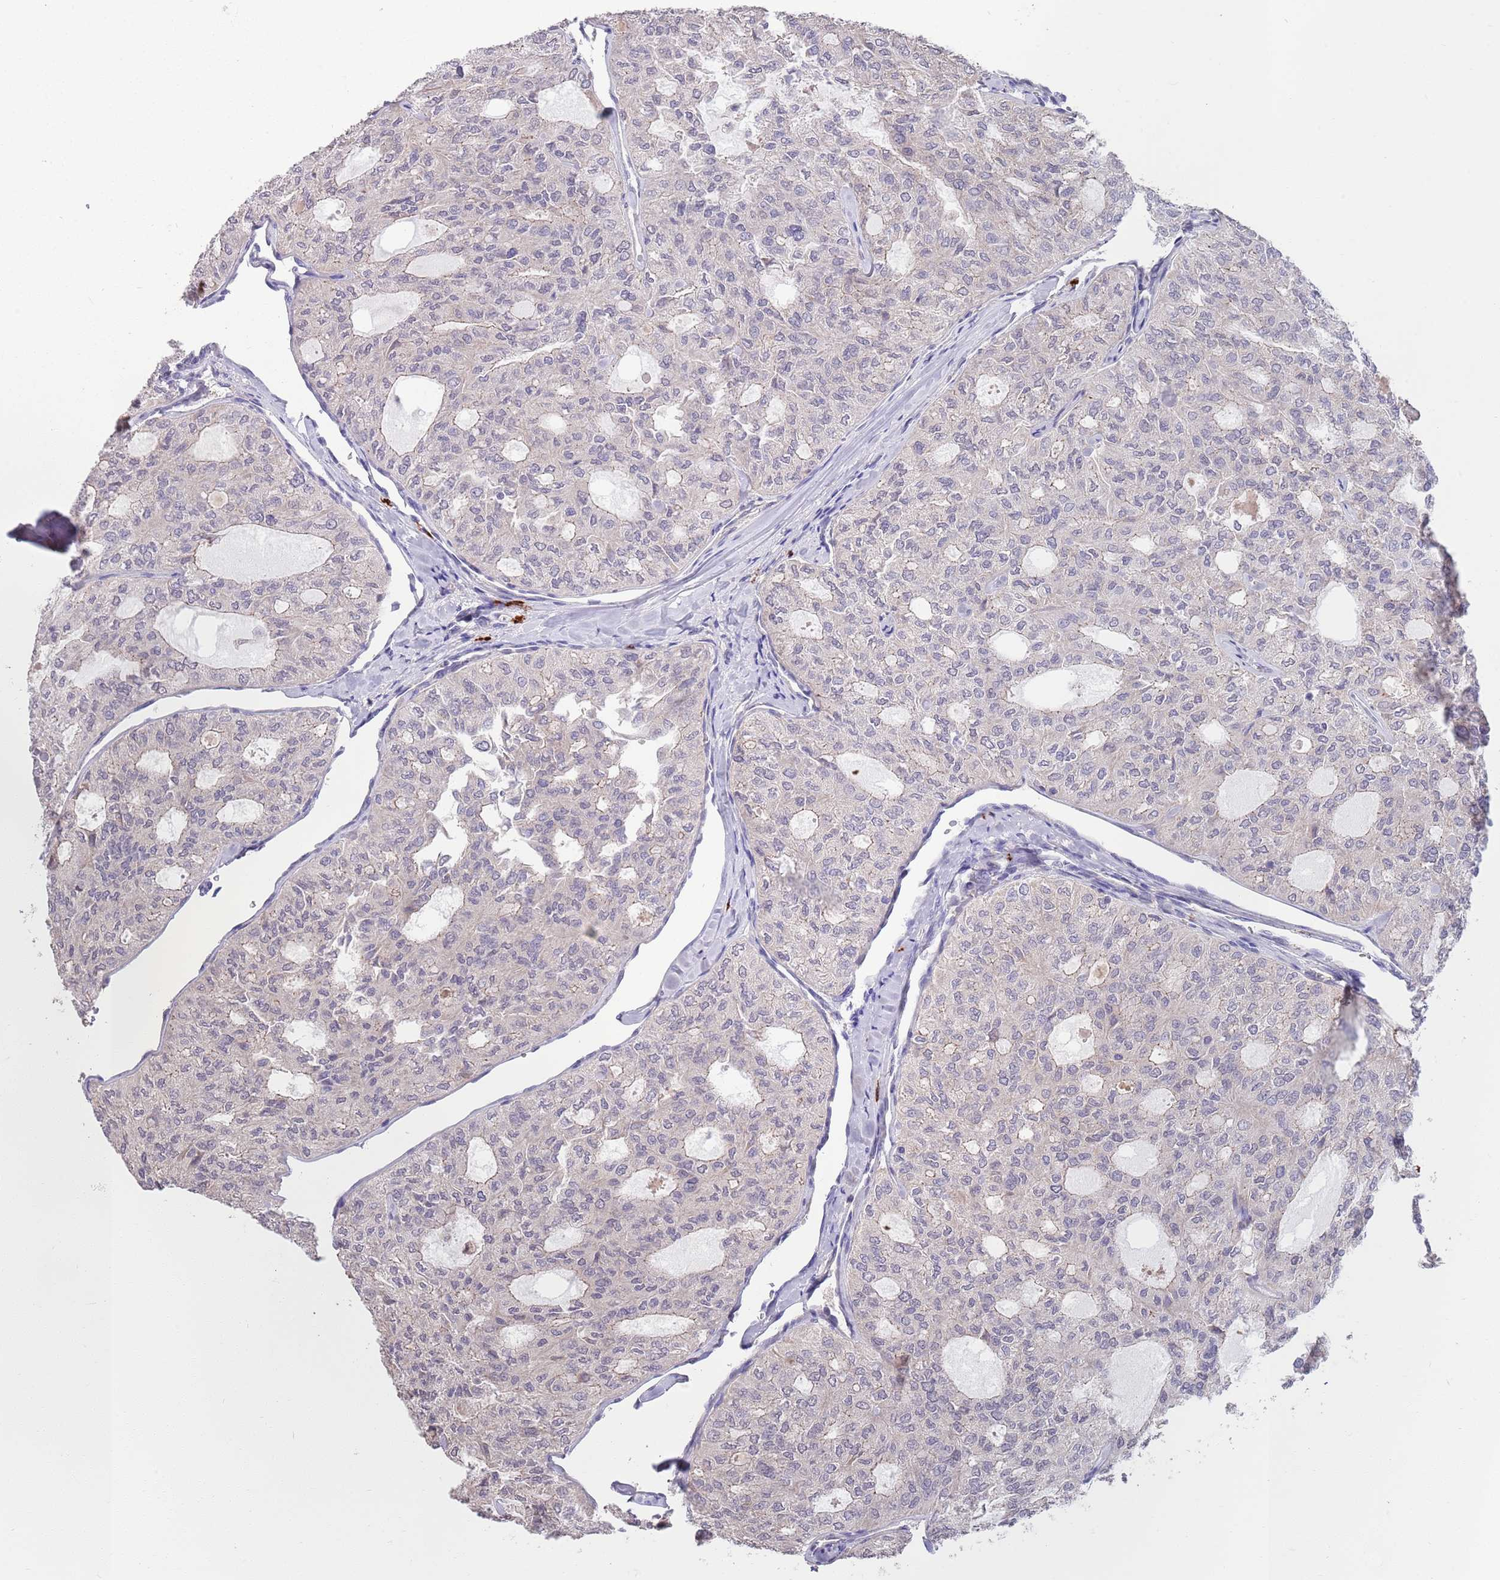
{"staining": {"intensity": "negative", "quantity": "none", "location": "none"}, "tissue": "thyroid cancer", "cell_type": "Tumor cells", "image_type": "cancer", "snomed": [{"axis": "morphology", "description": "Follicular adenoma carcinoma, NOS"}, {"axis": "topography", "description": "Thyroid gland"}], "caption": "An immunohistochemistry micrograph of follicular adenoma carcinoma (thyroid) is shown. There is no staining in tumor cells of follicular adenoma carcinoma (thyroid).", "gene": "MARVELD2", "patient": {"sex": "male", "age": 75}}